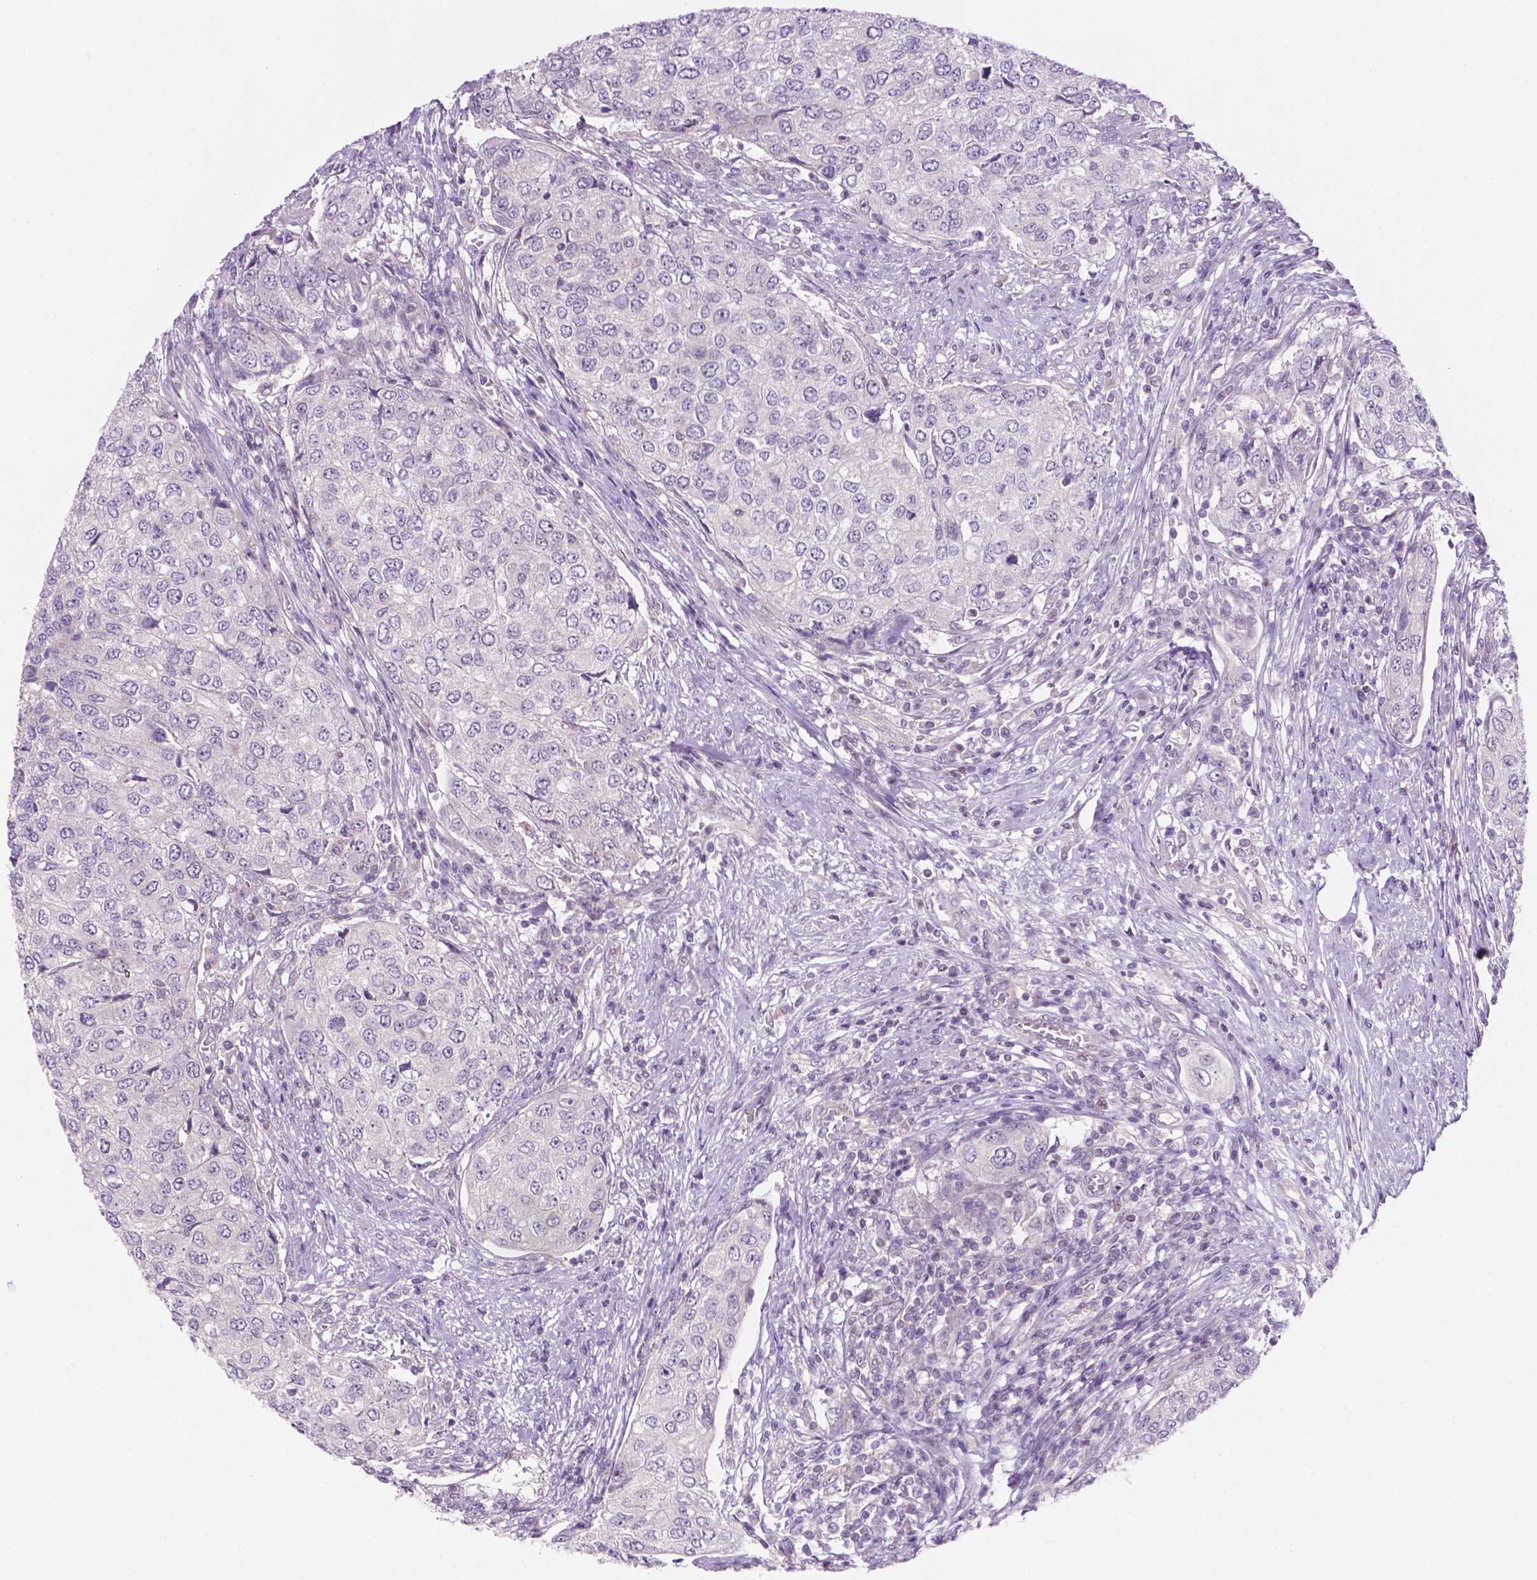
{"staining": {"intensity": "negative", "quantity": "none", "location": "none"}, "tissue": "urothelial cancer", "cell_type": "Tumor cells", "image_type": "cancer", "snomed": [{"axis": "morphology", "description": "Urothelial carcinoma, High grade"}, {"axis": "topography", "description": "Urinary bladder"}], "caption": "Immunohistochemical staining of urothelial carcinoma (high-grade) reveals no significant expression in tumor cells. (Brightfield microscopy of DAB (3,3'-diaminobenzidine) immunohistochemistry (IHC) at high magnification).", "gene": "FAM50B", "patient": {"sex": "female", "age": 78}}